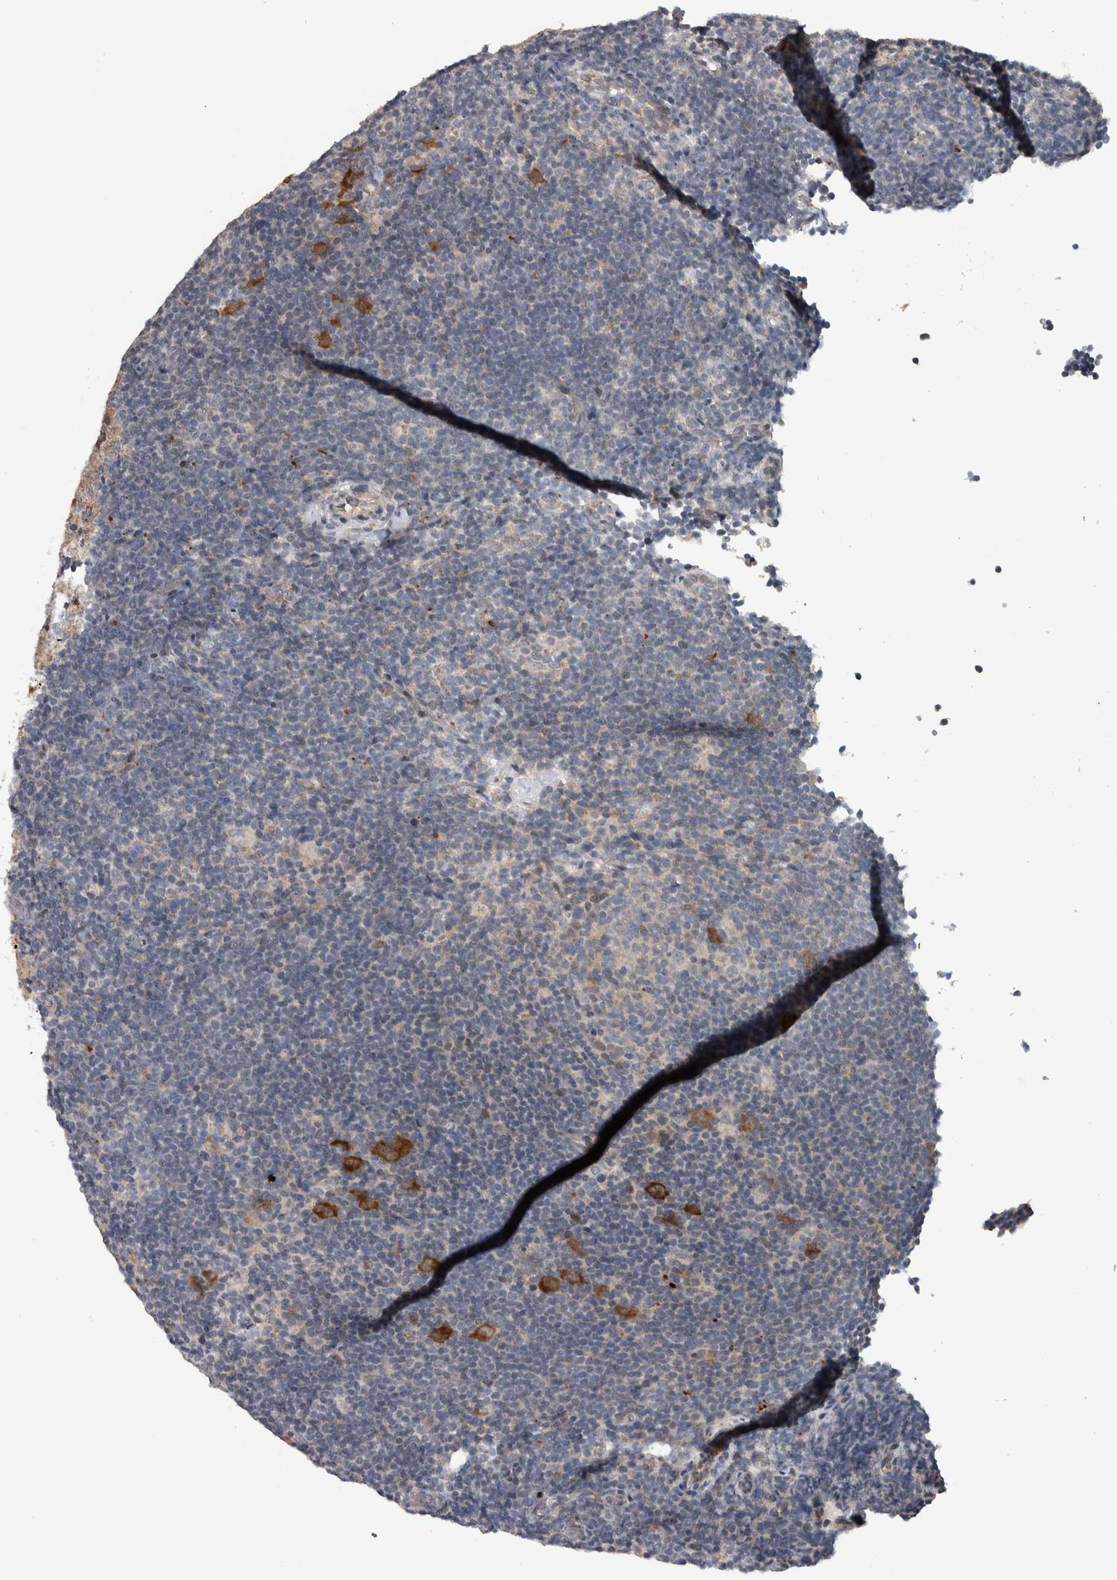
{"staining": {"intensity": "moderate", "quantity": ">75%", "location": "cytoplasmic/membranous"}, "tissue": "lymphoma", "cell_type": "Tumor cells", "image_type": "cancer", "snomed": [{"axis": "morphology", "description": "Hodgkin's disease, NOS"}, {"axis": "topography", "description": "Lymph node"}], "caption": "The image displays a brown stain indicating the presence of a protein in the cytoplasmic/membranous of tumor cells in lymphoma. The protein is stained brown, and the nuclei are stained in blue (DAB (3,3'-diaminobenzidine) IHC with brightfield microscopy, high magnification).", "gene": "FAM83G", "patient": {"sex": "female", "age": 57}}